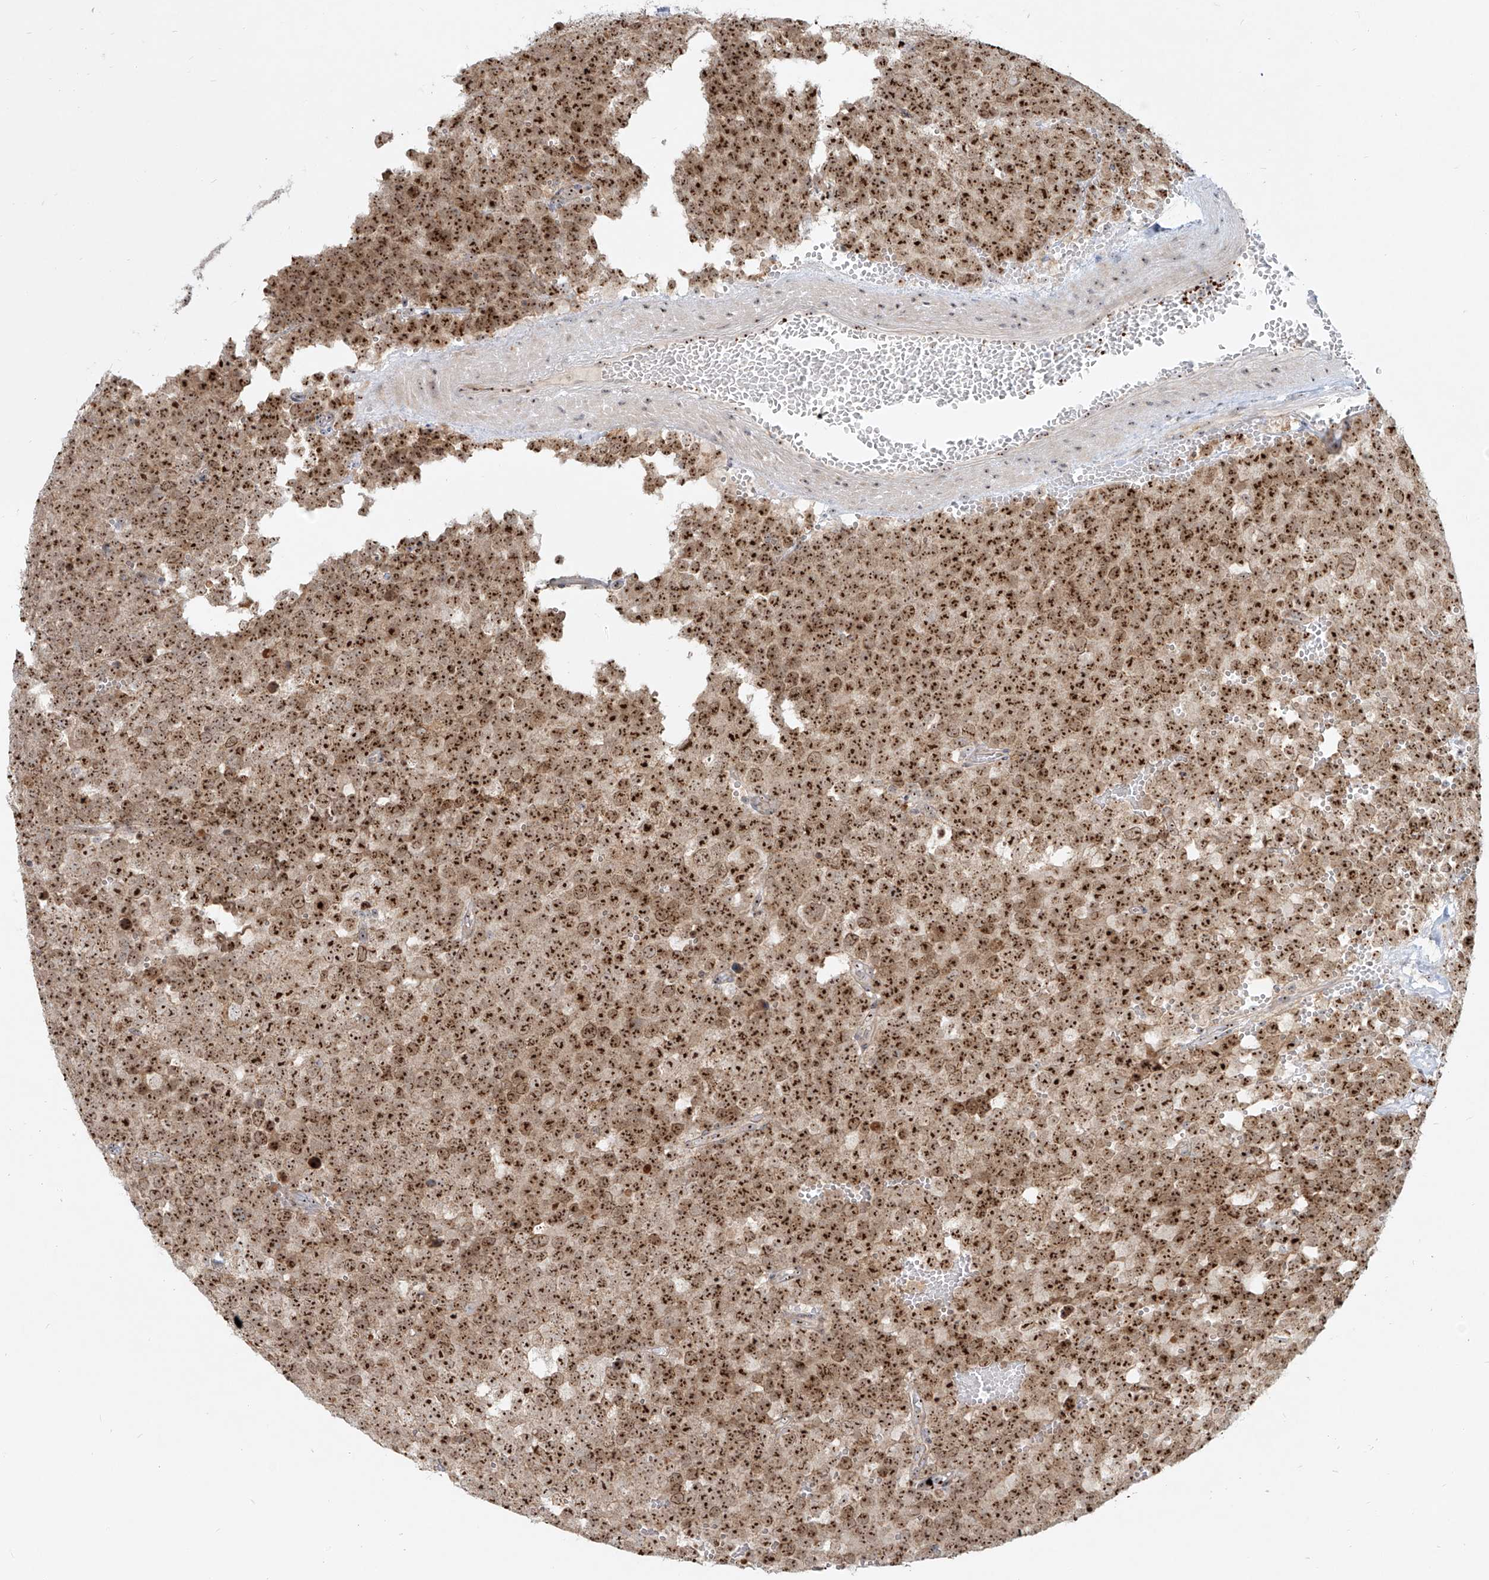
{"staining": {"intensity": "strong", "quantity": ">75%", "location": "cytoplasmic/membranous,nuclear"}, "tissue": "testis cancer", "cell_type": "Tumor cells", "image_type": "cancer", "snomed": [{"axis": "morphology", "description": "Seminoma, NOS"}, {"axis": "topography", "description": "Testis"}], "caption": "Protein staining of seminoma (testis) tissue exhibits strong cytoplasmic/membranous and nuclear expression in approximately >75% of tumor cells. Ihc stains the protein of interest in brown and the nuclei are stained blue.", "gene": "BYSL", "patient": {"sex": "male", "age": 71}}